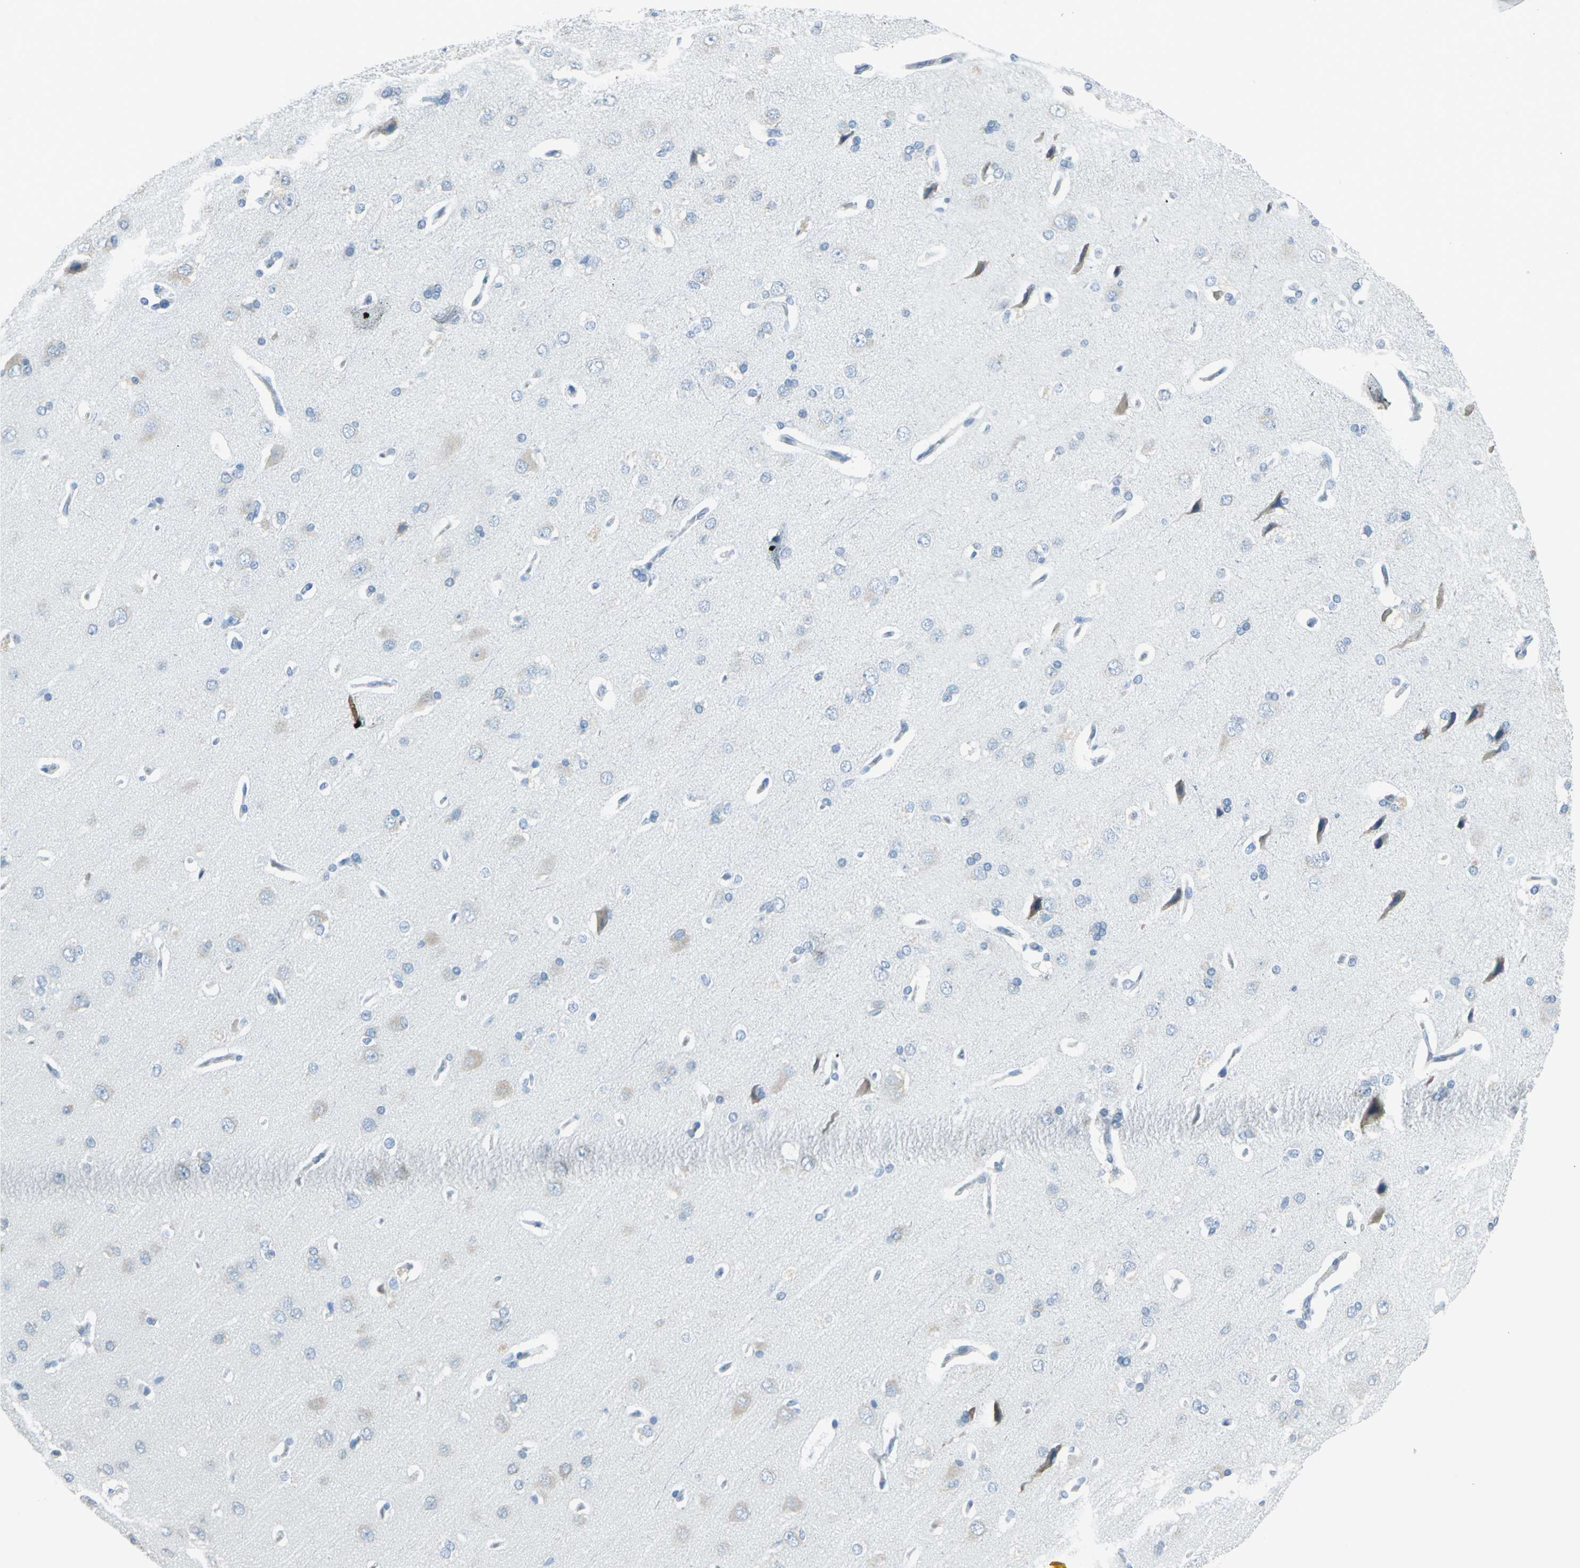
{"staining": {"intensity": "negative", "quantity": "none", "location": "none"}, "tissue": "cerebral cortex", "cell_type": "Endothelial cells", "image_type": "normal", "snomed": [{"axis": "morphology", "description": "Normal tissue, NOS"}, {"axis": "topography", "description": "Cerebral cortex"}], "caption": "This is an immunohistochemistry image of normal cerebral cortex. There is no expression in endothelial cells.", "gene": "DNAI2", "patient": {"sex": "male", "age": 62}}